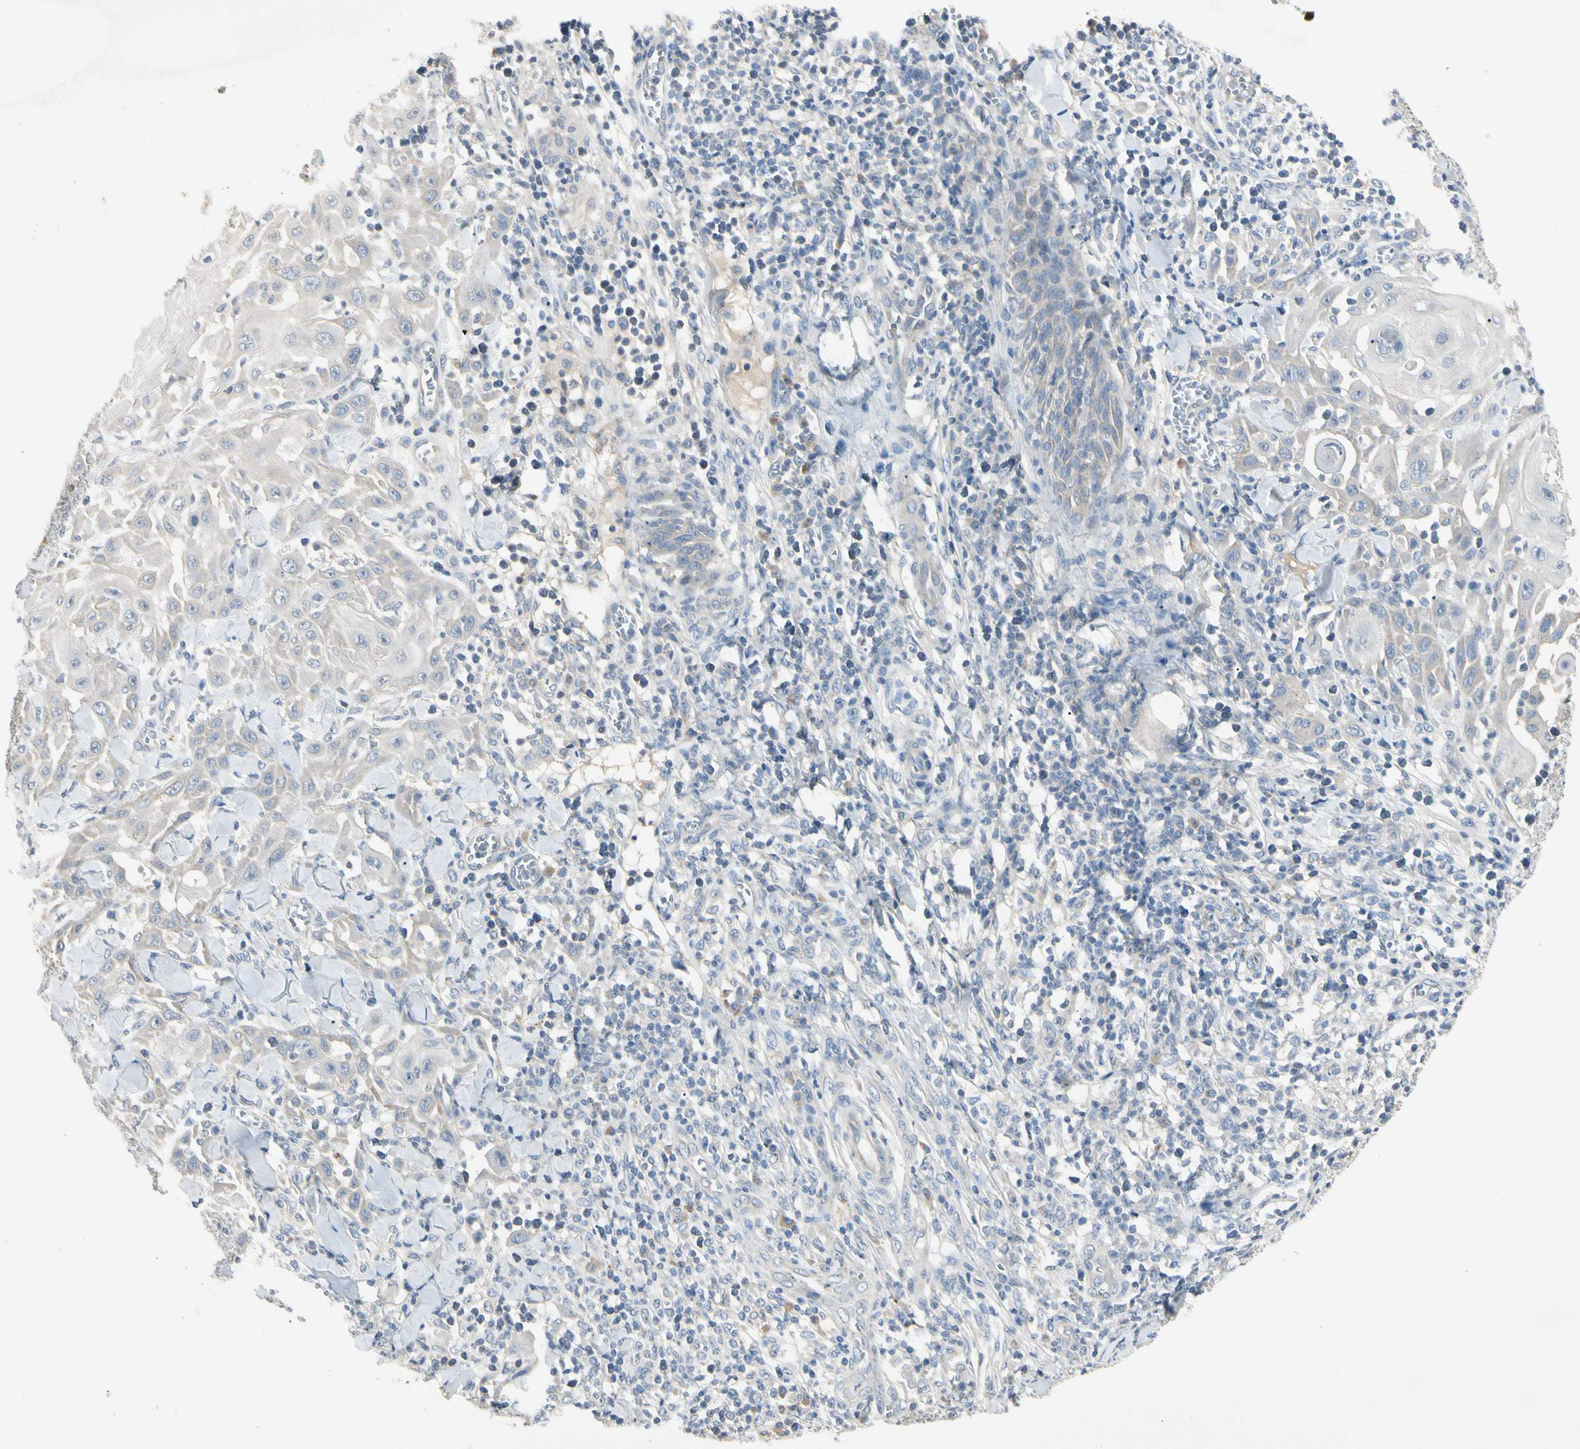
{"staining": {"intensity": "negative", "quantity": "none", "location": "none"}, "tissue": "skin cancer", "cell_type": "Tumor cells", "image_type": "cancer", "snomed": [{"axis": "morphology", "description": "Squamous cell carcinoma, NOS"}, {"axis": "topography", "description": "Skin"}], "caption": "High power microscopy micrograph of an IHC histopathology image of skin cancer (squamous cell carcinoma), revealing no significant positivity in tumor cells.", "gene": "PRSS21", "patient": {"sex": "male", "age": 24}}